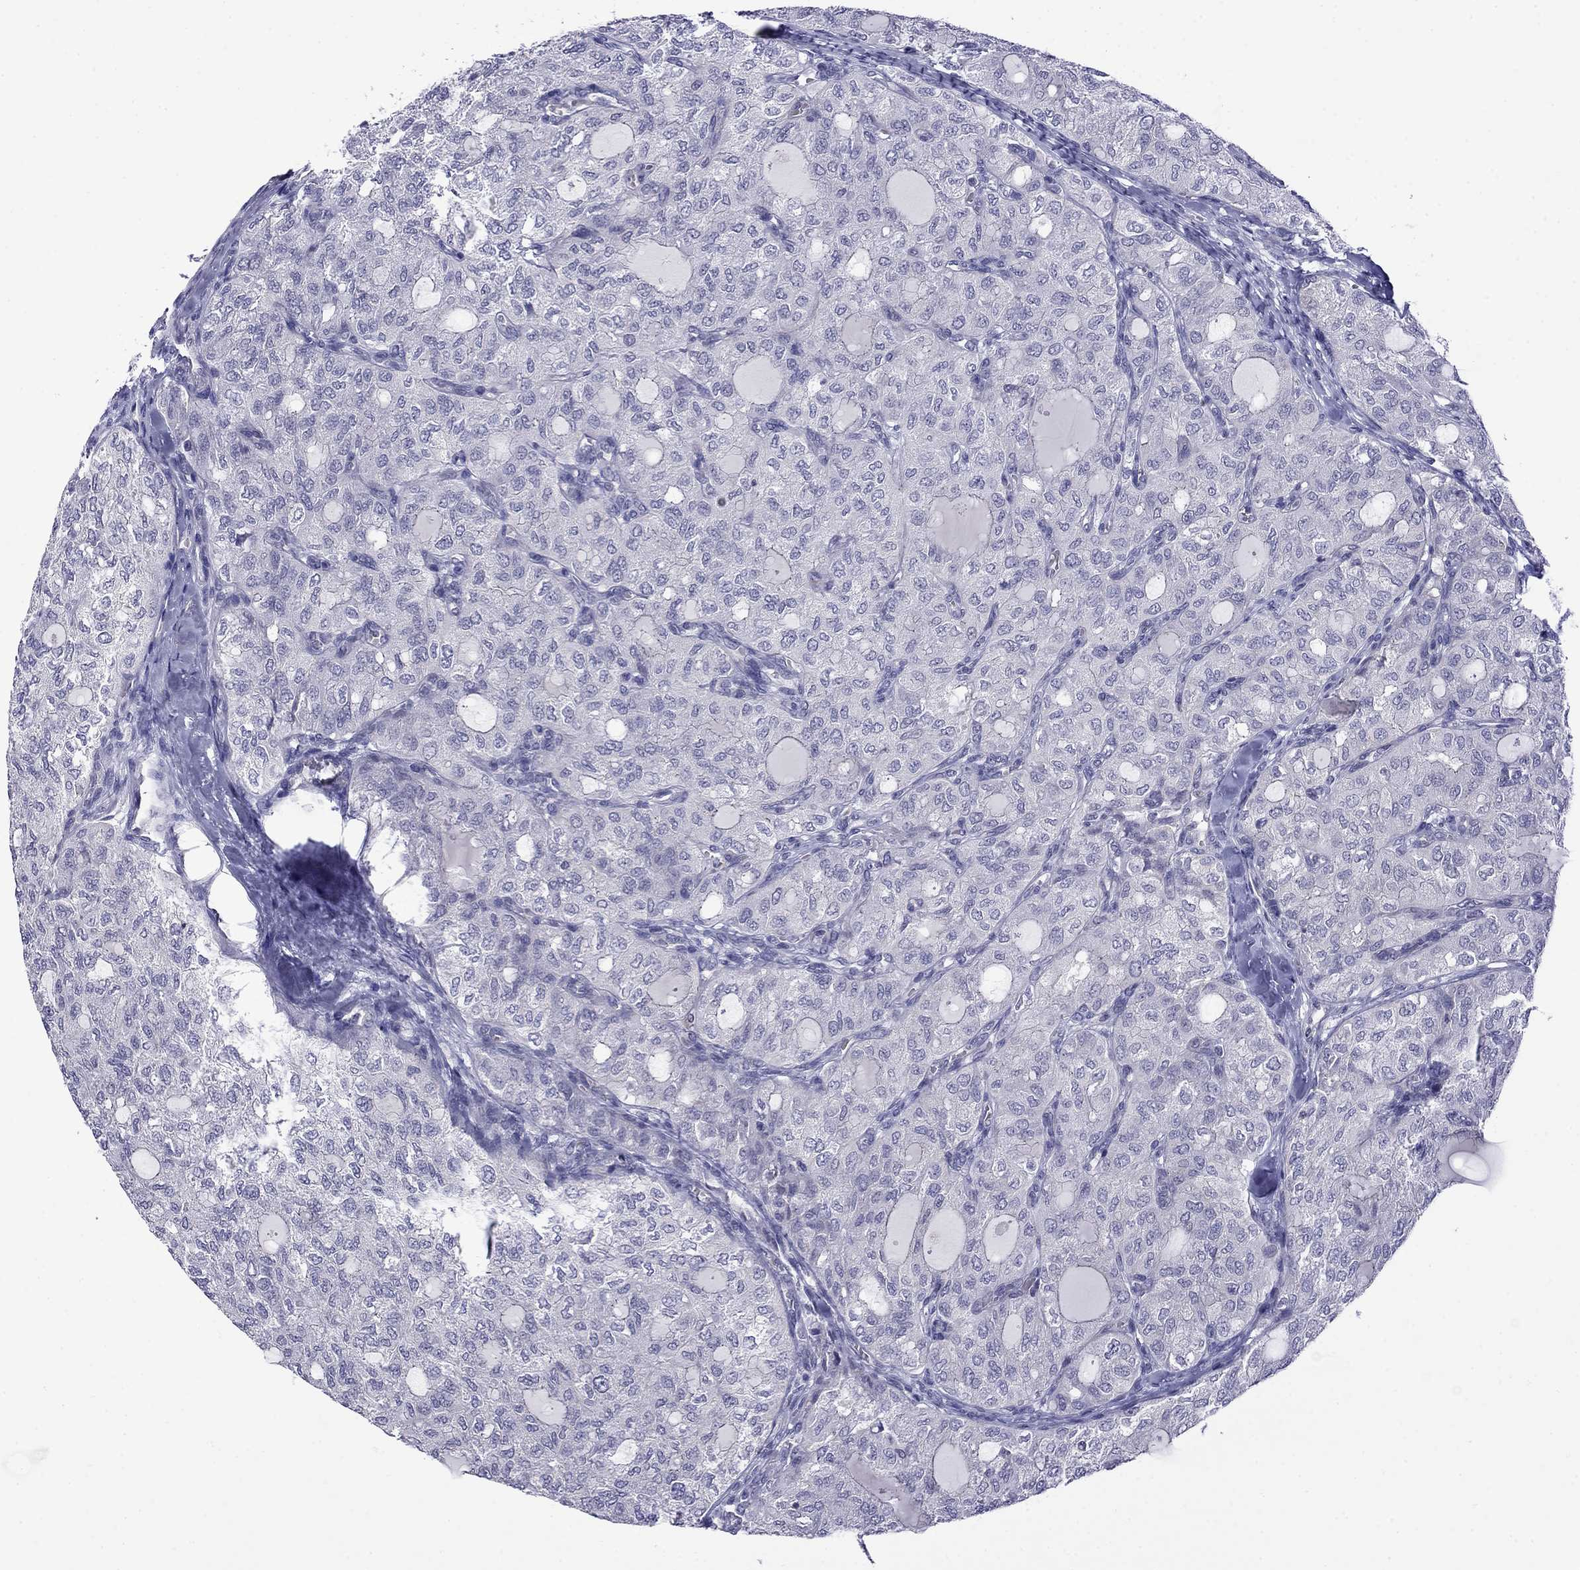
{"staining": {"intensity": "negative", "quantity": "none", "location": "none"}, "tissue": "thyroid cancer", "cell_type": "Tumor cells", "image_type": "cancer", "snomed": [{"axis": "morphology", "description": "Follicular adenoma carcinoma, NOS"}, {"axis": "topography", "description": "Thyroid gland"}], "caption": "A high-resolution histopathology image shows IHC staining of thyroid follicular adenoma carcinoma, which demonstrates no significant staining in tumor cells. (Brightfield microscopy of DAB (3,3'-diaminobenzidine) immunohistochemistry (IHC) at high magnification).", "gene": "PRR18", "patient": {"sex": "male", "age": 75}}